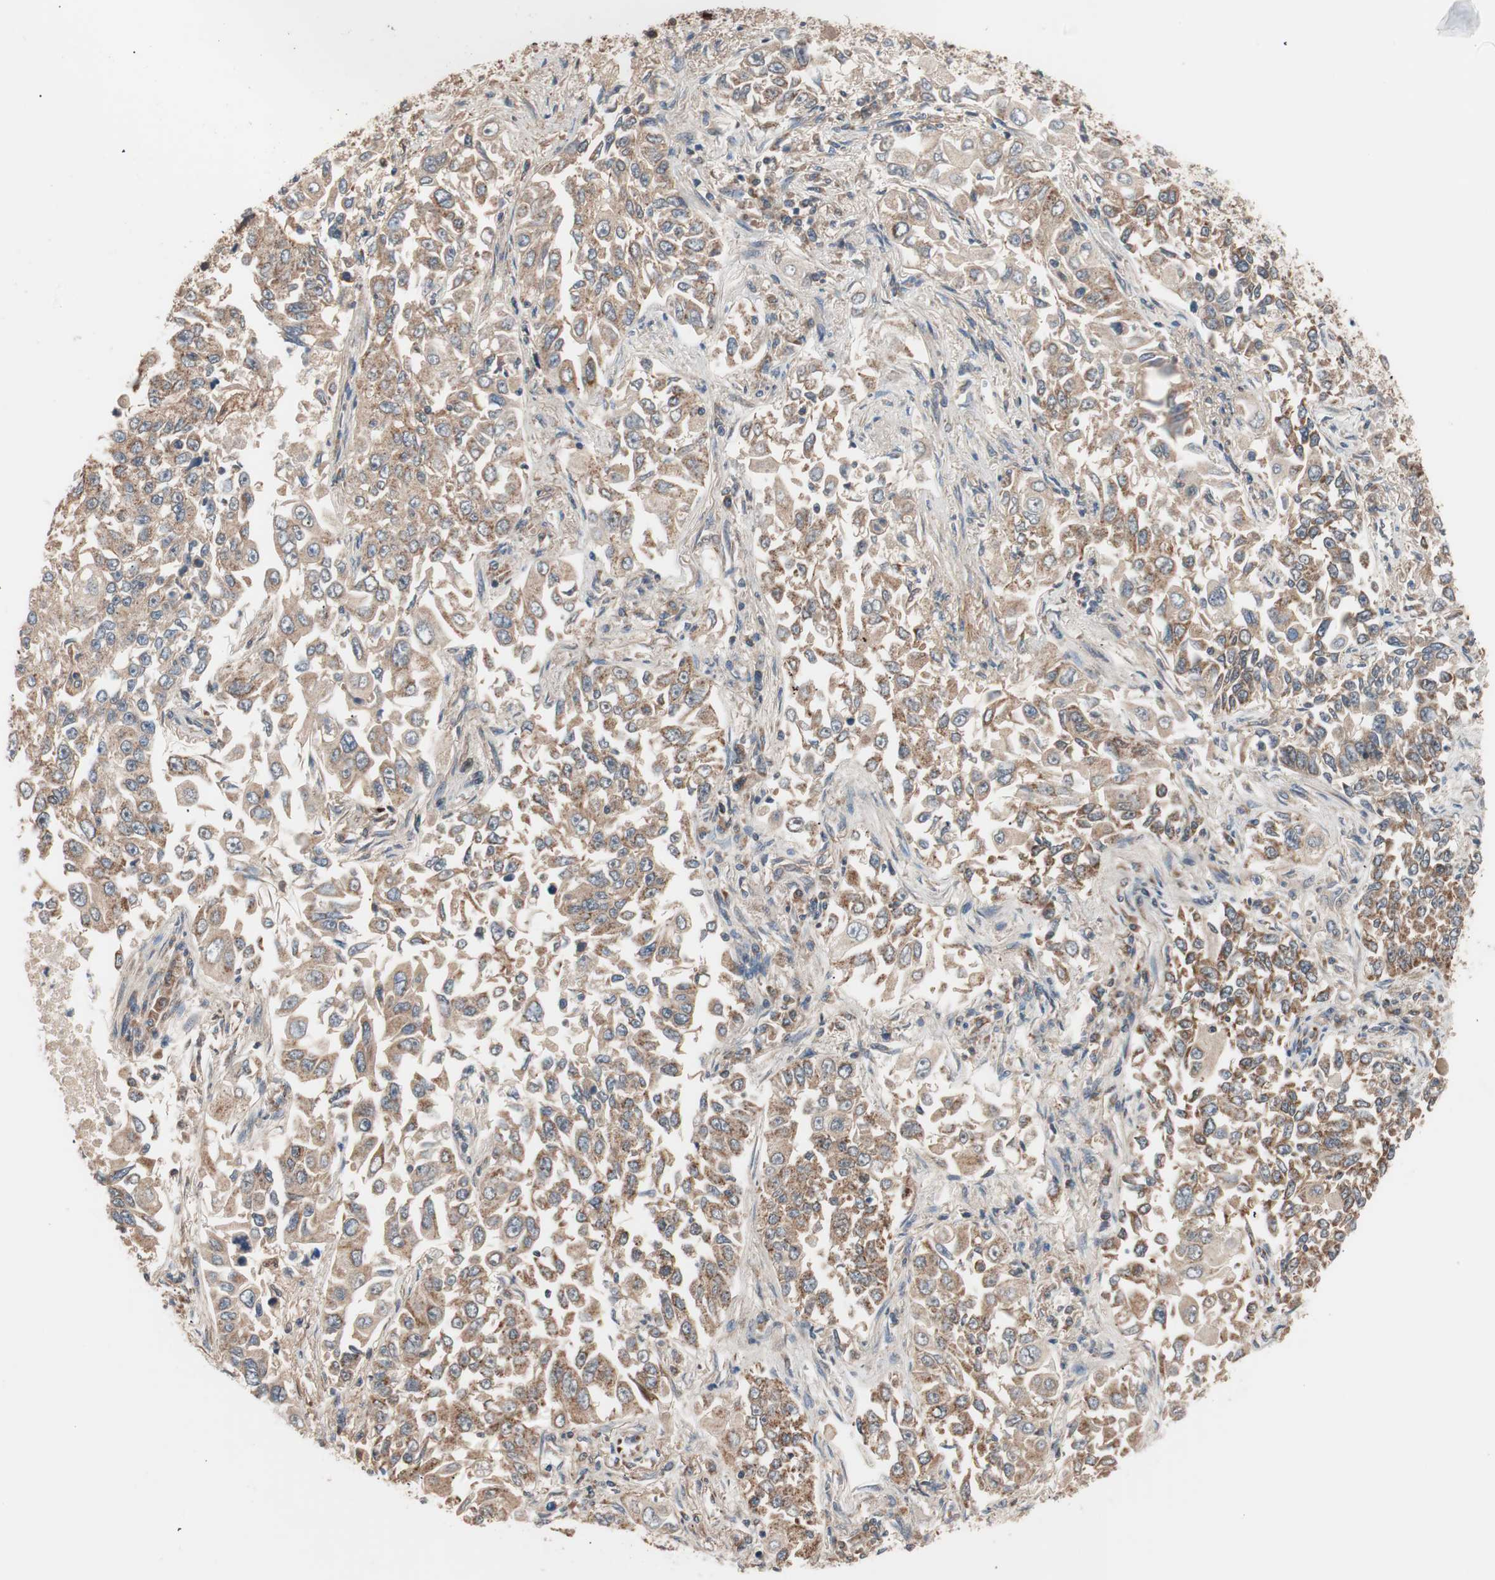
{"staining": {"intensity": "moderate", "quantity": ">75%", "location": "cytoplasmic/membranous"}, "tissue": "lung cancer", "cell_type": "Tumor cells", "image_type": "cancer", "snomed": [{"axis": "morphology", "description": "Adenocarcinoma, NOS"}, {"axis": "topography", "description": "Lung"}], "caption": "Human lung adenocarcinoma stained for a protein (brown) shows moderate cytoplasmic/membranous positive staining in approximately >75% of tumor cells.", "gene": "HMBS", "patient": {"sex": "male", "age": 84}}